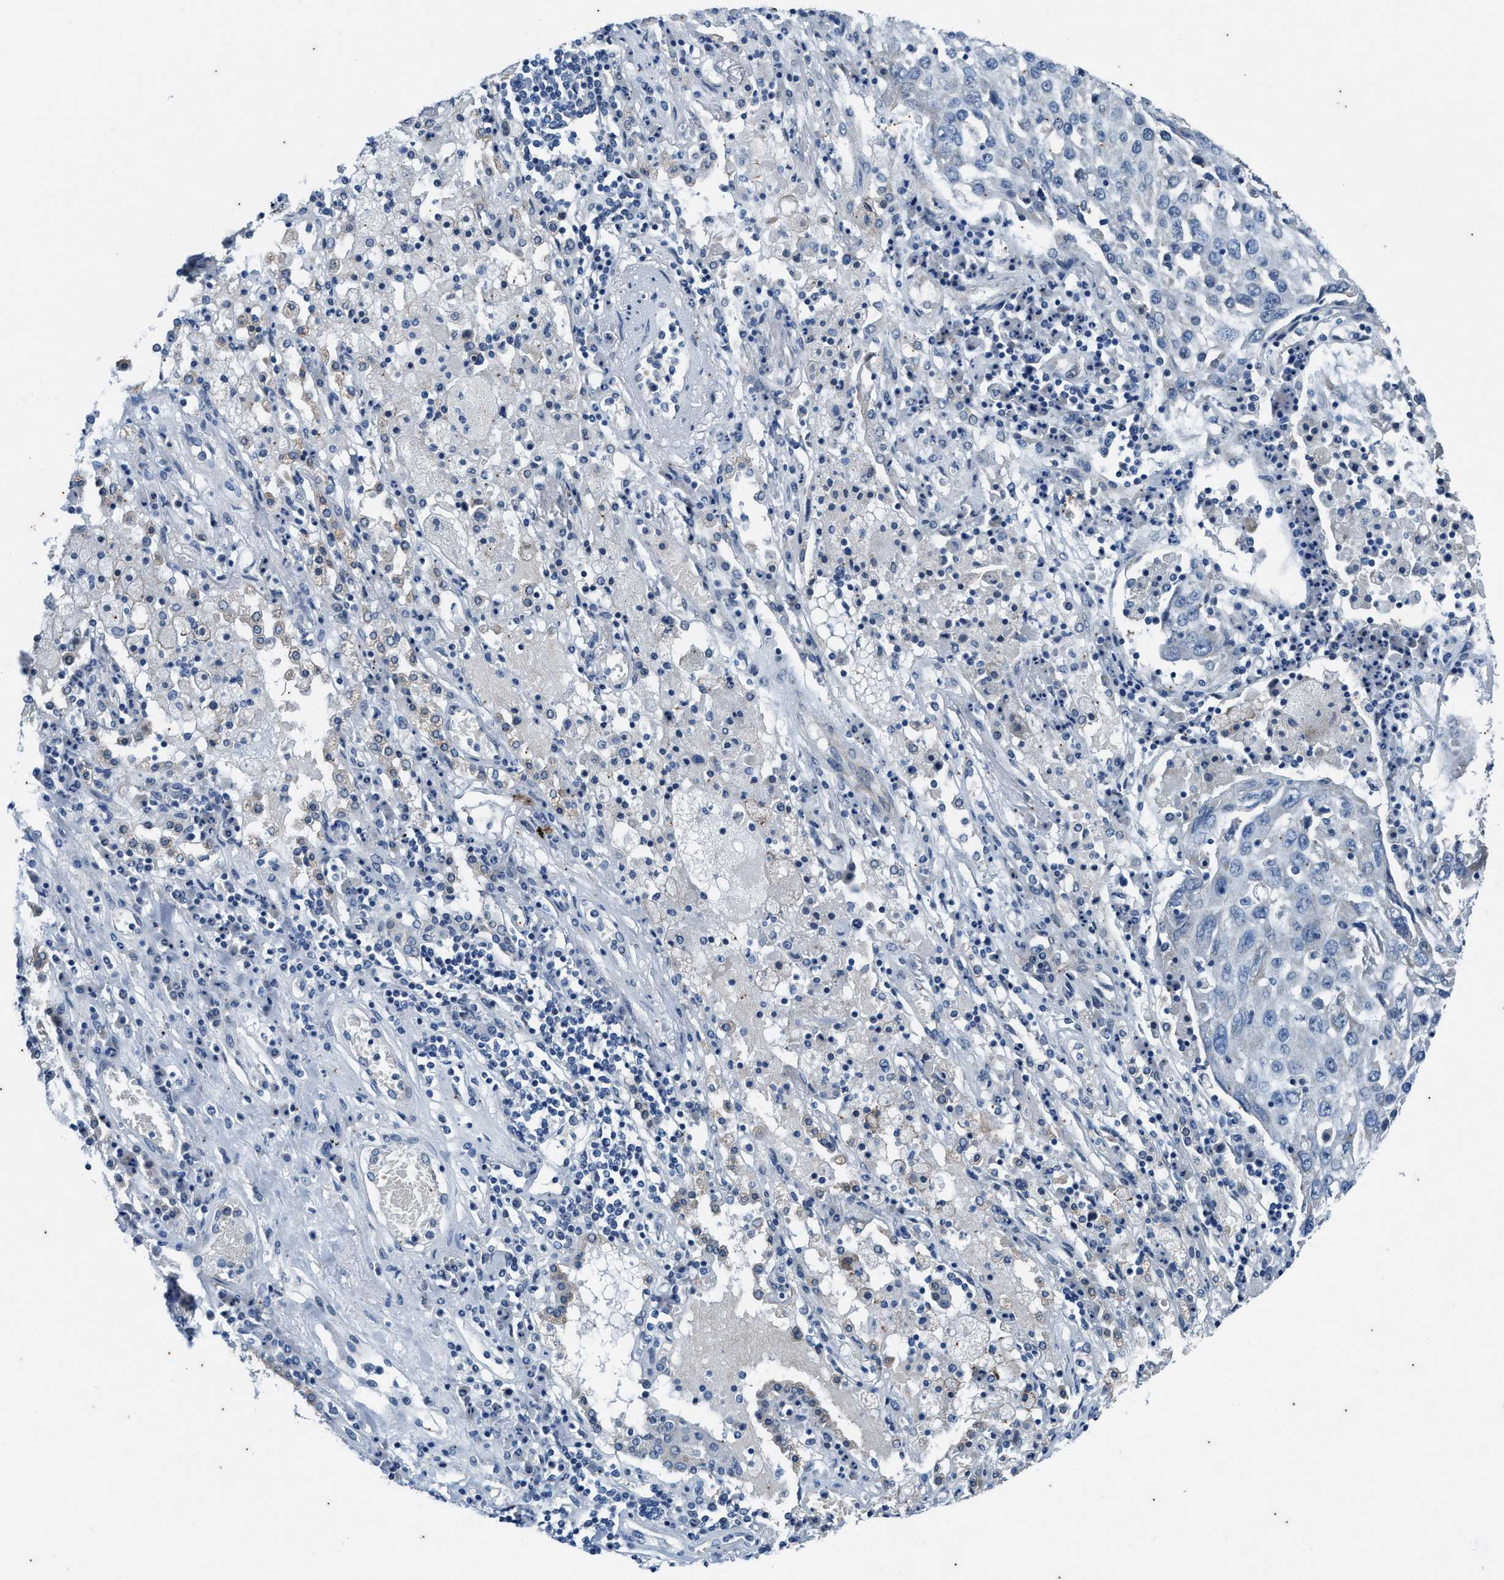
{"staining": {"intensity": "negative", "quantity": "none", "location": "none"}, "tissue": "lung cancer", "cell_type": "Tumor cells", "image_type": "cancer", "snomed": [{"axis": "morphology", "description": "Squamous cell carcinoma, NOS"}, {"axis": "topography", "description": "Lung"}], "caption": "Tumor cells show no significant positivity in lung cancer.", "gene": "KIF24", "patient": {"sex": "male", "age": 65}}